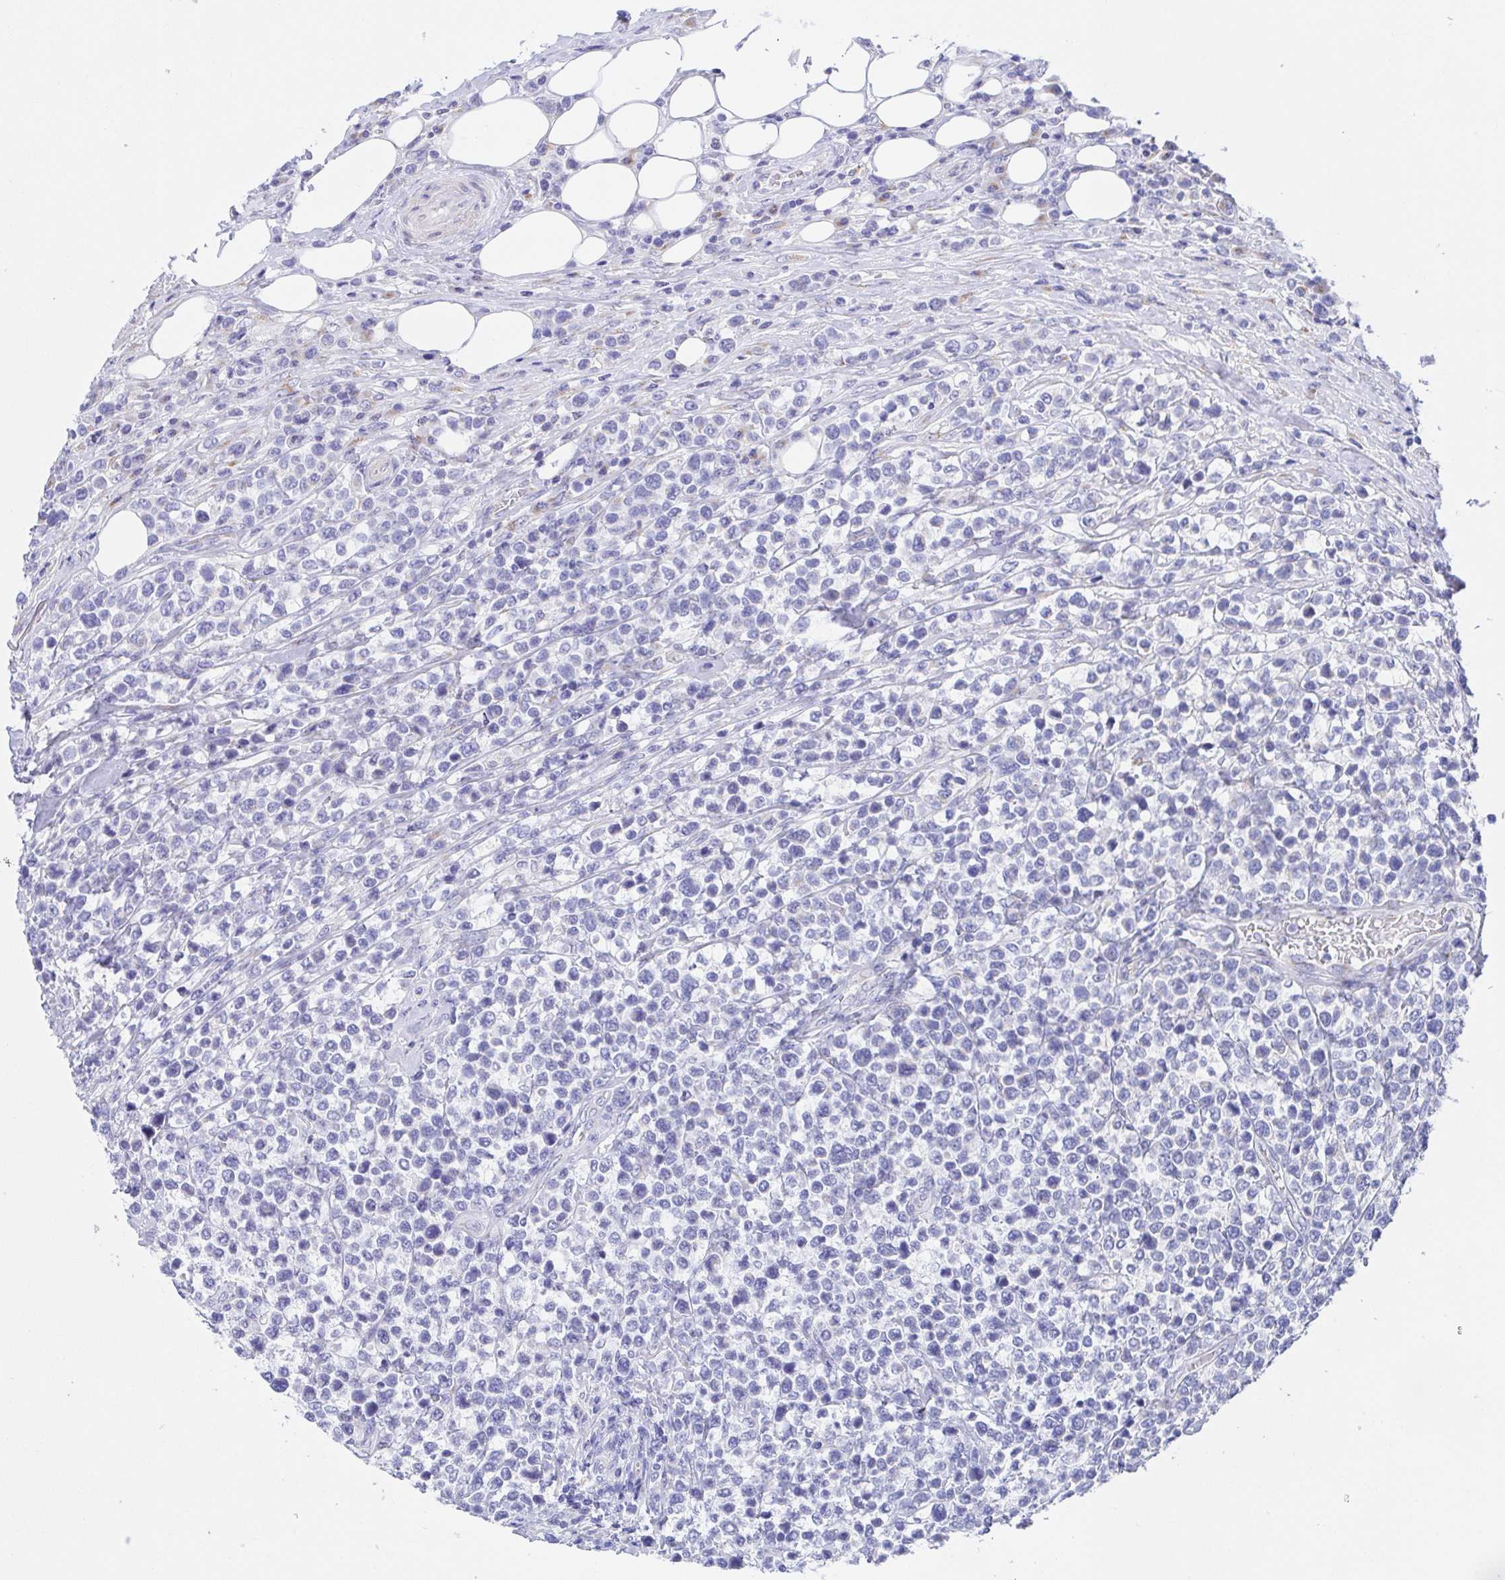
{"staining": {"intensity": "negative", "quantity": "none", "location": "none"}, "tissue": "lymphoma", "cell_type": "Tumor cells", "image_type": "cancer", "snomed": [{"axis": "morphology", "description": "Malignant lymphoma, non-Hodgkin's type, High grade"}, {"axis": "topography", "description": "Soft tissue"}], "caption": "Tumor cells show no significant expression in high-grade malignant lymphoma, non-Hodgkin's type.", "gene": "SCG3", "patient": {"sex": "female", "age": 56}}